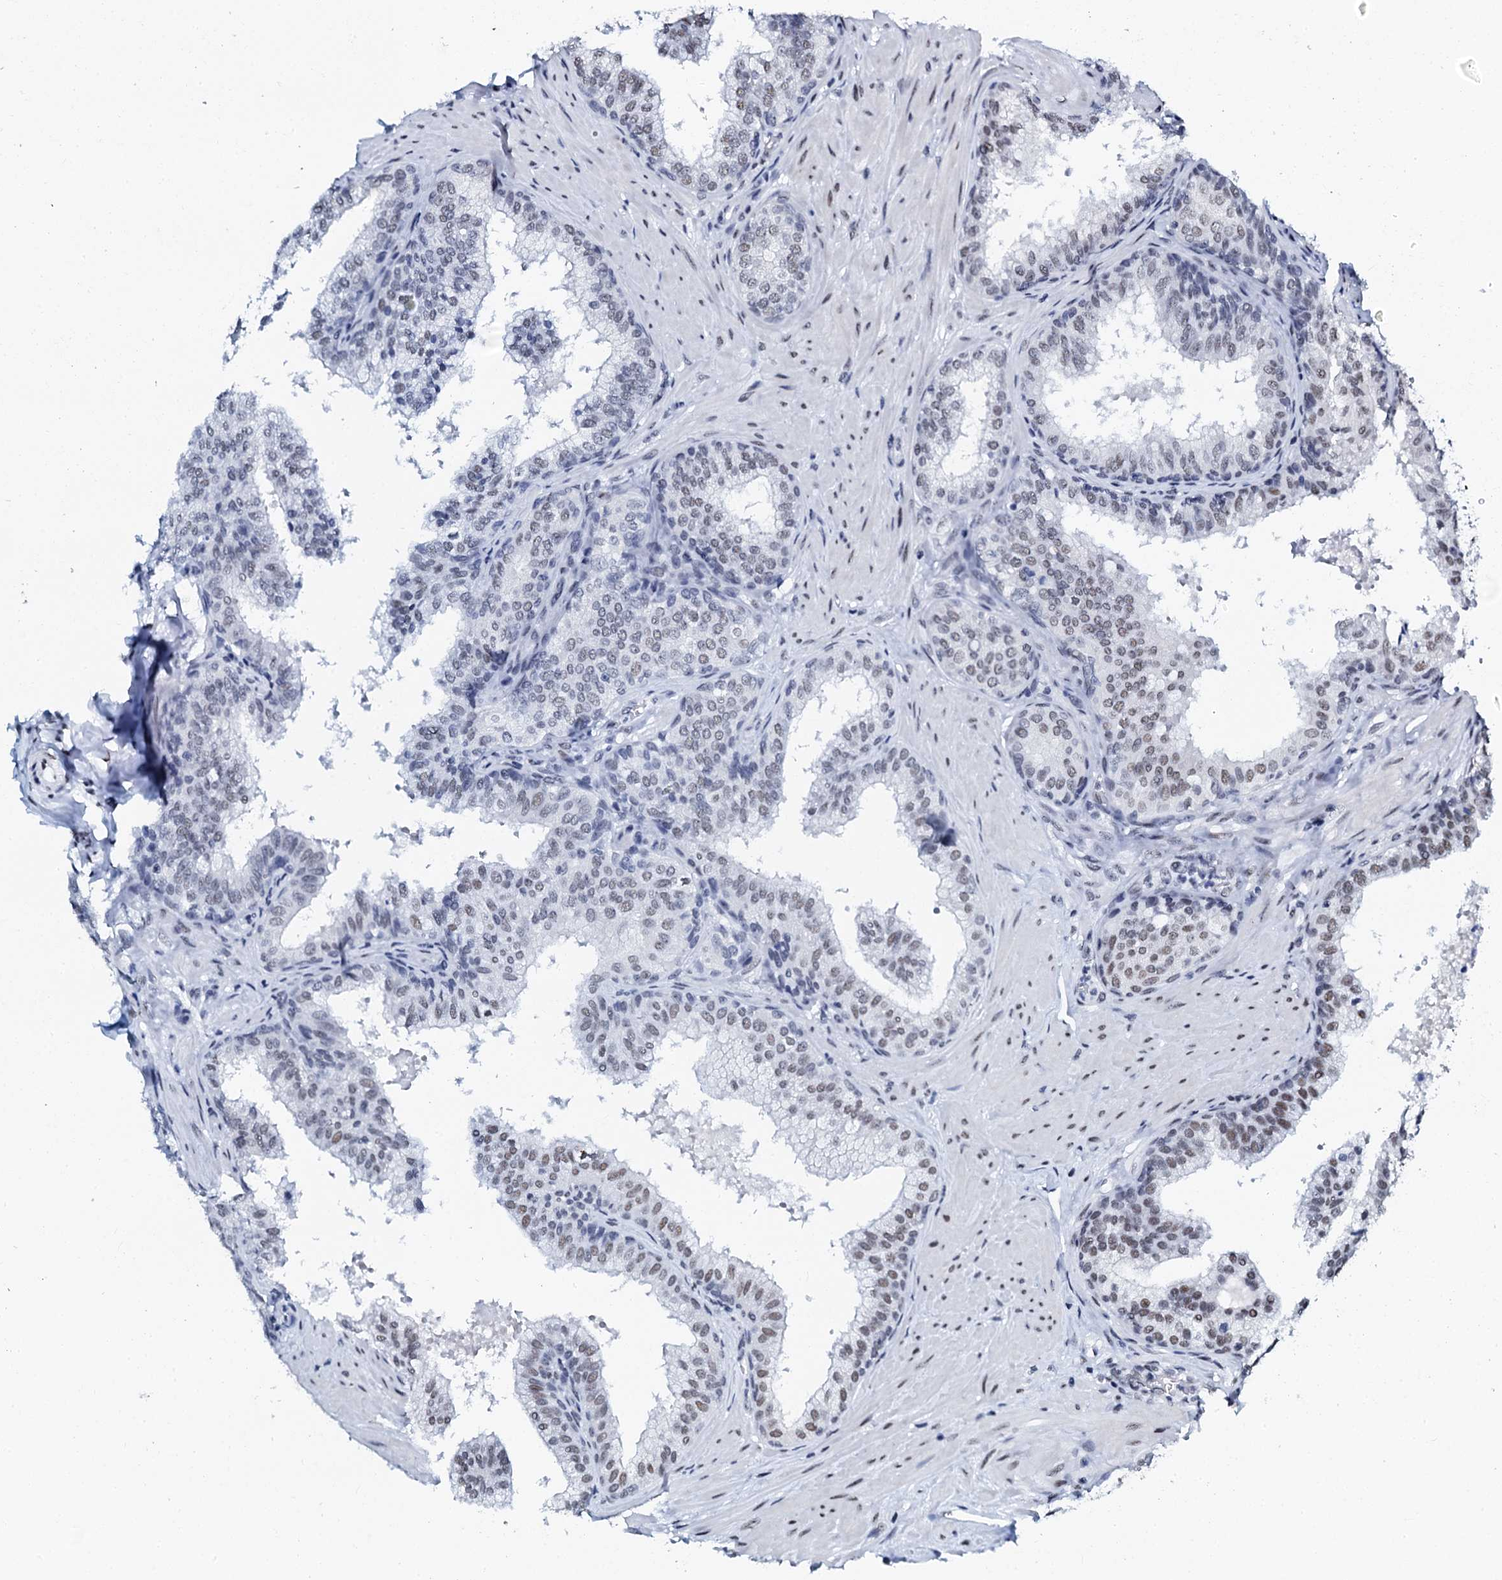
{"staining": {"intensity": "moderate", "quantity": "25%-75%", "location": "nuclear"}, "tissue": "prostate", "cell_type": "Glandular cells", "image_type": "normal", "snomed": [{"axis": "morphology", "description": "Normal tissue, NOS"}, {"axis": "topography", "description": "Prostate"}], "caption": "IHC of benign human prostate shows medium levels of moderate nuclear positivity in approximately 25%-75% of glandular cells. Using DAB (3,3'-diaminobenzidine) (brown) and hematoxylin (blue) stains, captured at high magnification using brightfield microscopy.", "gene": "SLTM", "patient": {"sex": "male", "age": 60}}